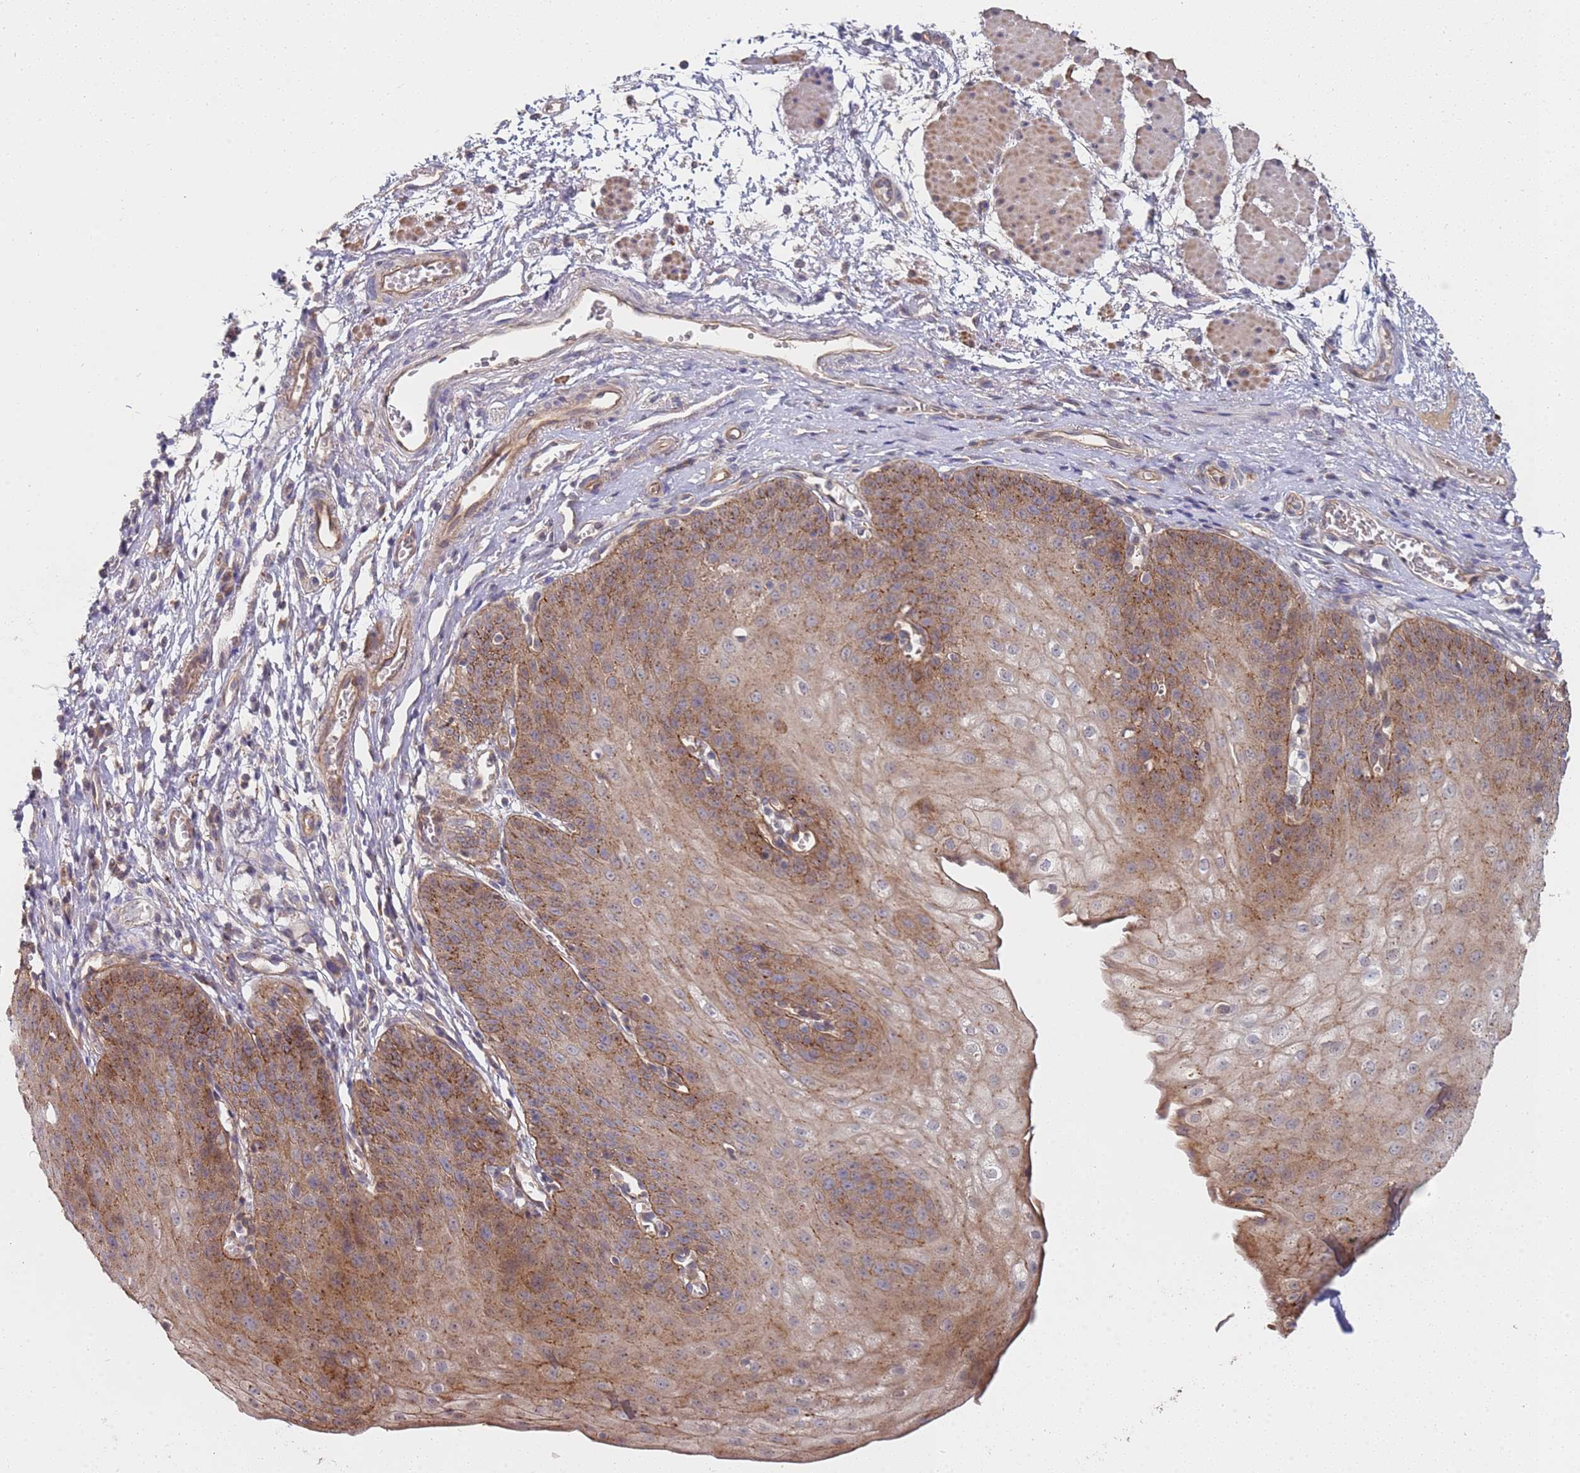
{"staining": {"intensity": "moderate", "quantity": ">75%", "location": "cytoplasmic/membranous"}, "tissue": "esophagus", "cell_type": "Squamous epithelial cells", "image_type": "normal", "snomed": [{"axis": "morphology", "description": "Normal tissue, NOS"}, {"axis": "topography", "description": "Esophagus"}], "caption": "Moderate cytoplasmic/membranous staining is appreciated in about >75% of squamous epithelial cells in unremarkable esophagus.", "gene": "ABCB6", "patient": {"sex": "male", "age": 71}}